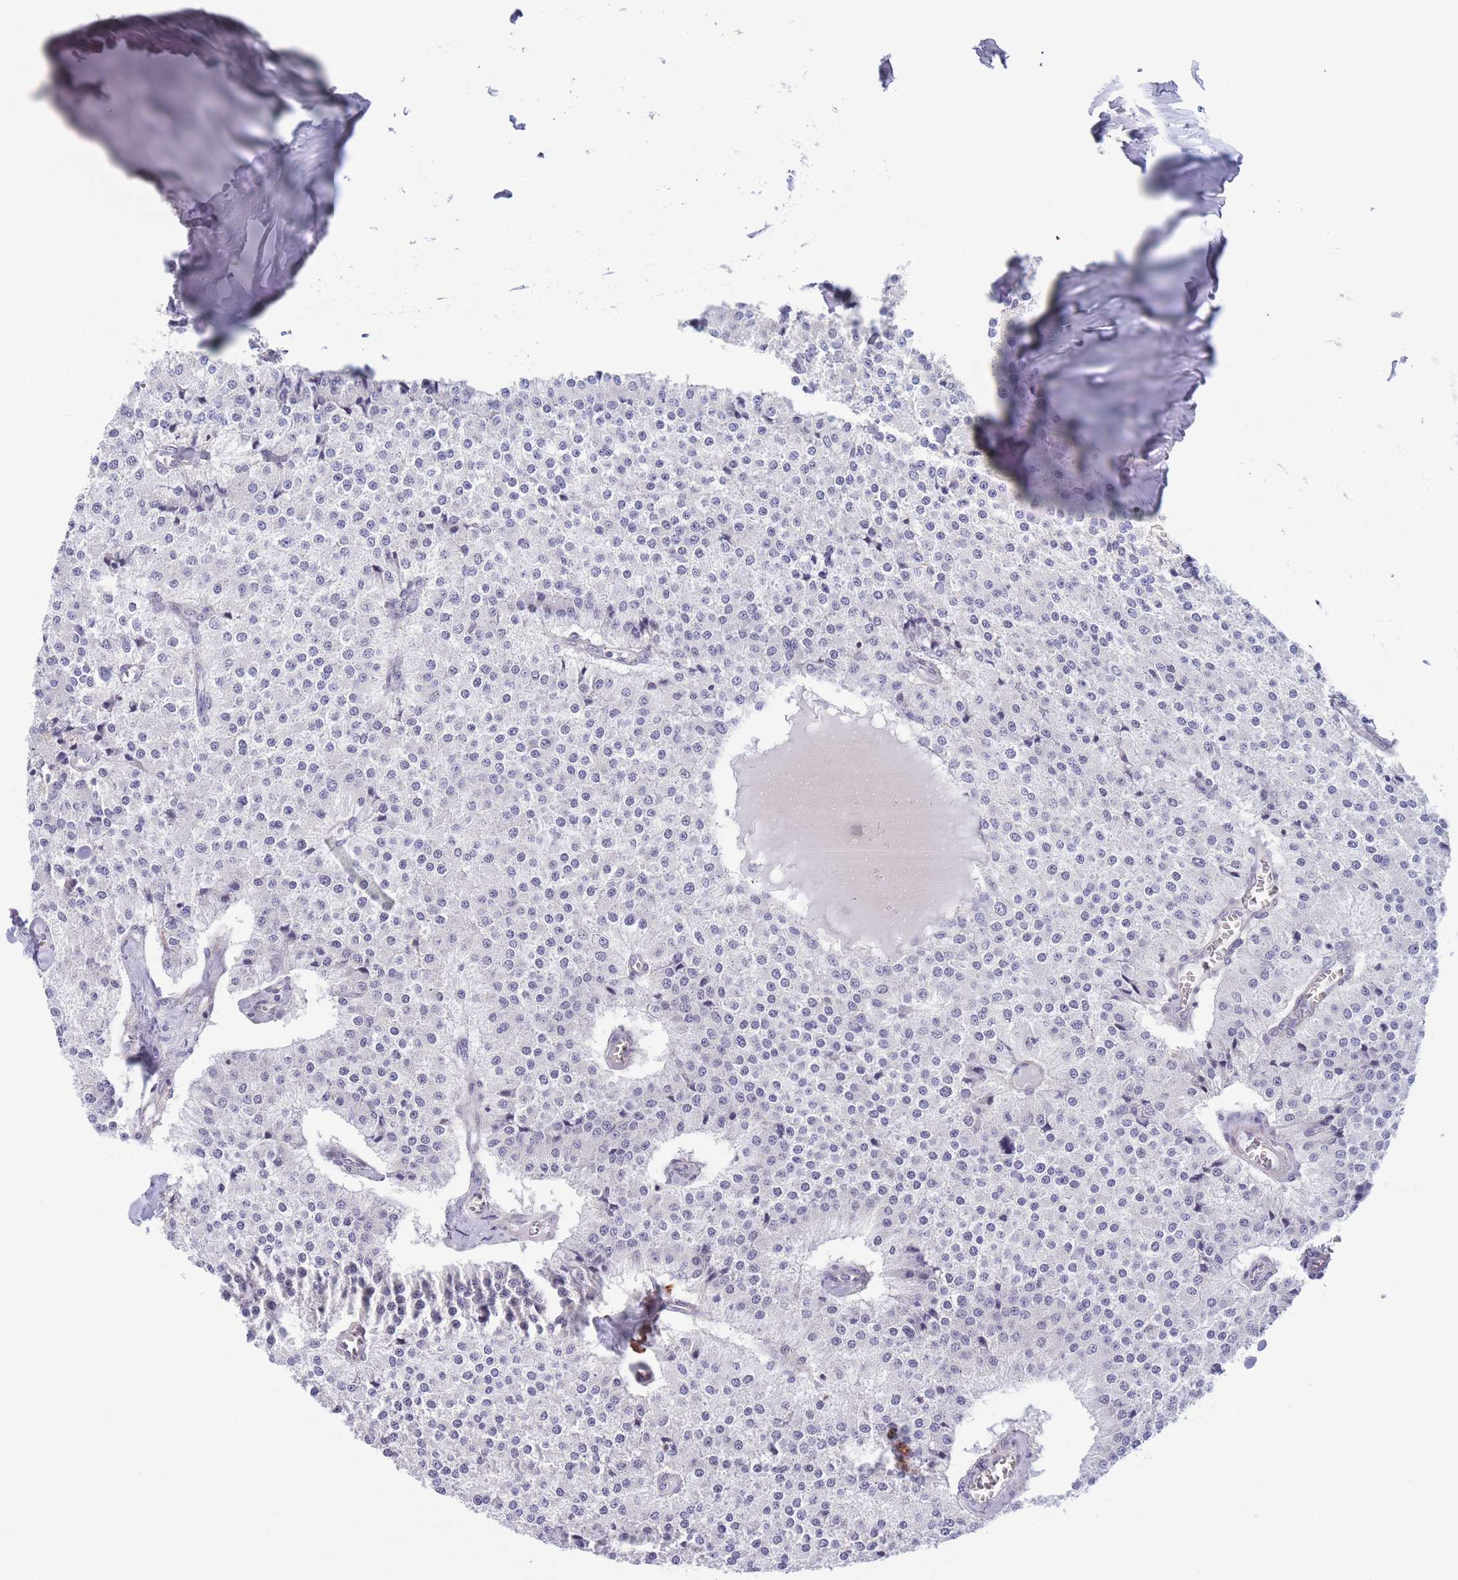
{"staining": {"intensity": "negative", "quantity": "none", "location": "none"}, "tissue": "carcinoid", "cell_type": "Tumor cells", "image_type": "cancer", "snomed": [{"axis": "morphology", "description": "Carcinoid, malignant, NOS"}, {"axis": "topography", "description": "Colon"}], "caption": "Tumor cells are negative for brown protein staining in carcinoid (malignant). (Brightfield microscopy of DAB immunohistochemistry (IHC) at high magnification).", "gene": "C9orf152", "patient": {"sex": "female", "age": 52}}